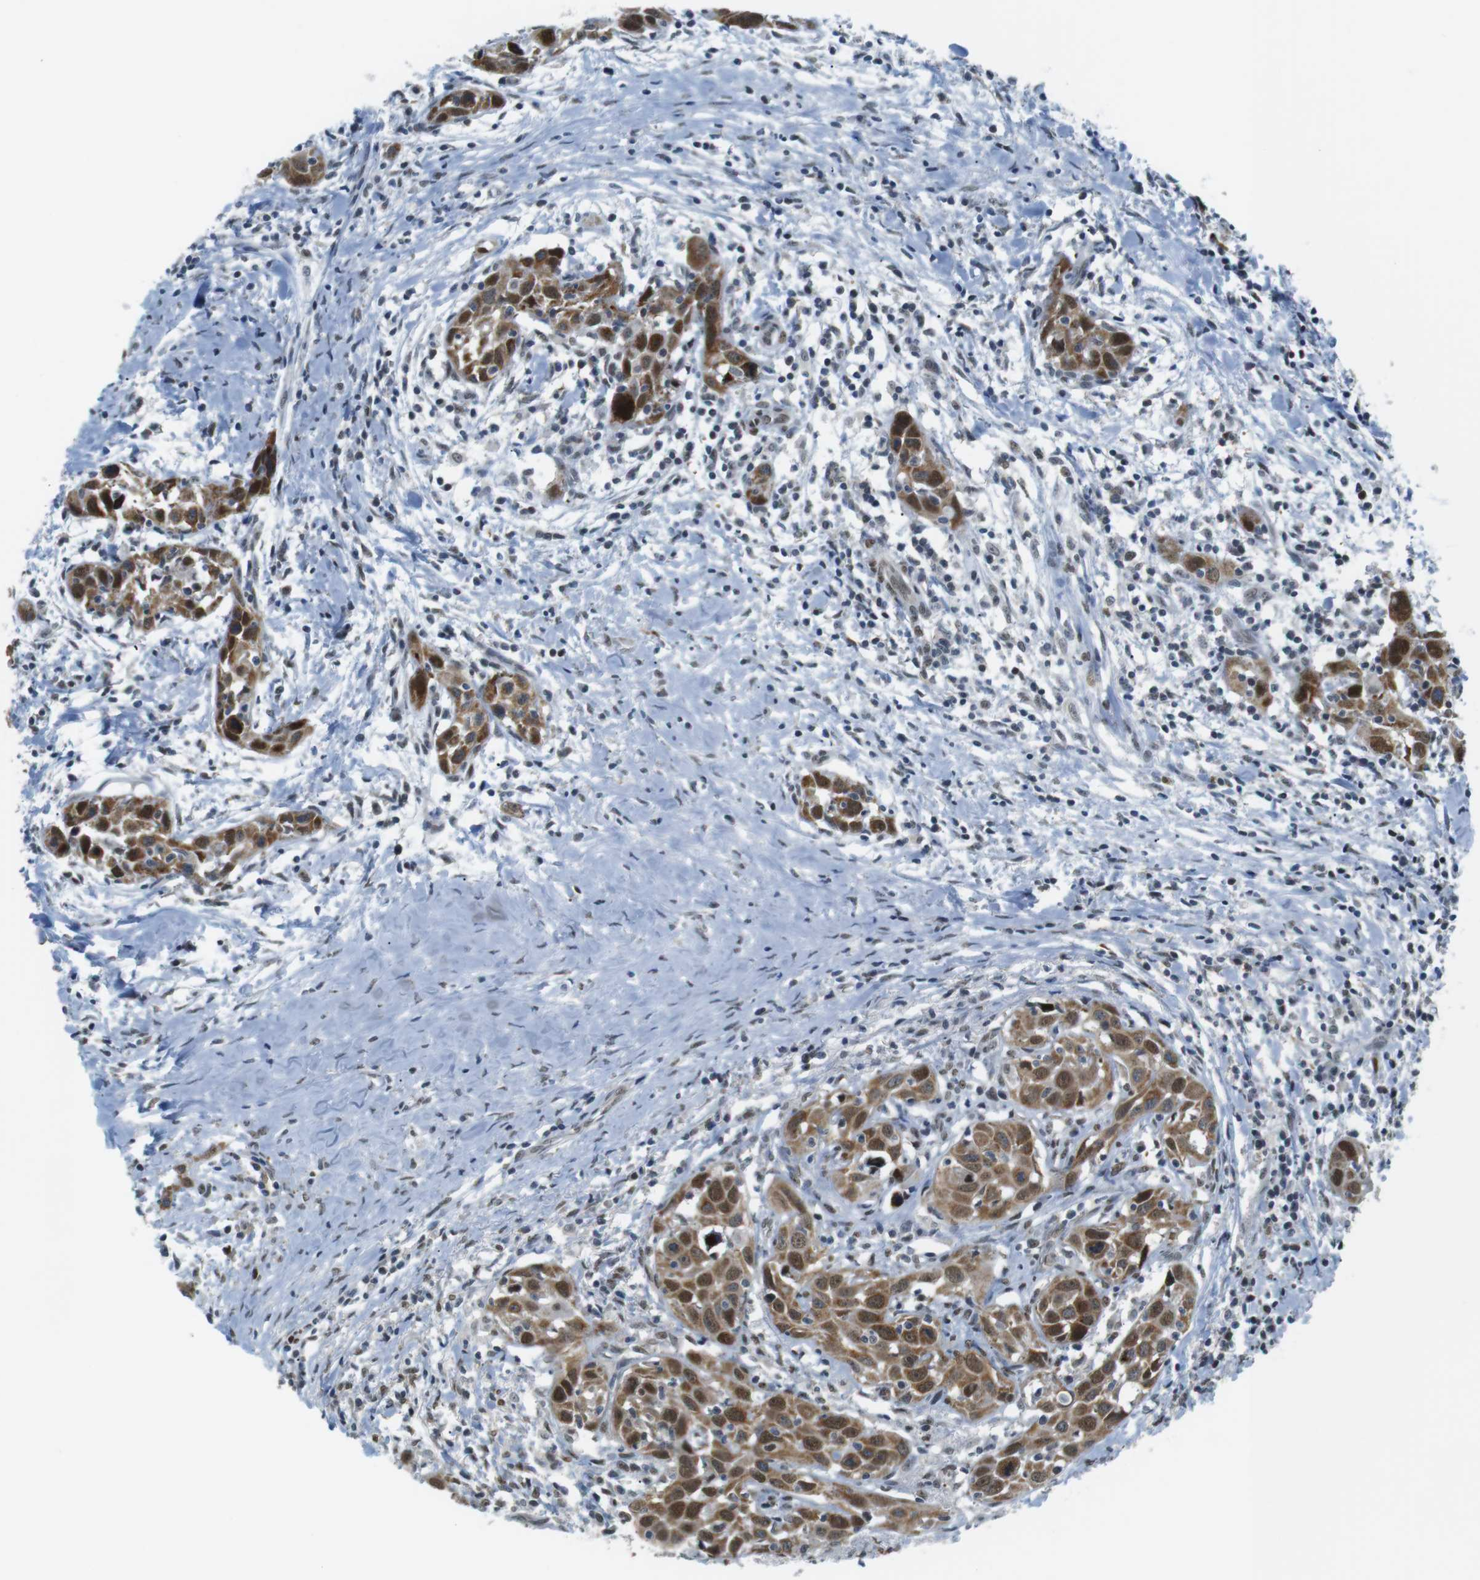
{"staining": {"intensity": "moderate", "quantity": ">75%", "location": "cytoplasmic/membranous,nuclear"}, "tissue": "head and neck cancer", "cell_type": "Tumor cells", "image_type": "cancer", "snomed": [{"axis": "morphology", "description": "Squamous cell carcinoma, NOS"}, {"axis": "topography", "description": "Oral tissue"}, {"axis": "topography", "description": "Head-Neck"}], "caption": "A photomicrograph of human head and neck cancer stained for a protein shows moderate cytoplasmic/membranous and nuclear brown staining in tumor cells.", "gene": "USP7", "patient": {"sex": "female", "age": 50}}